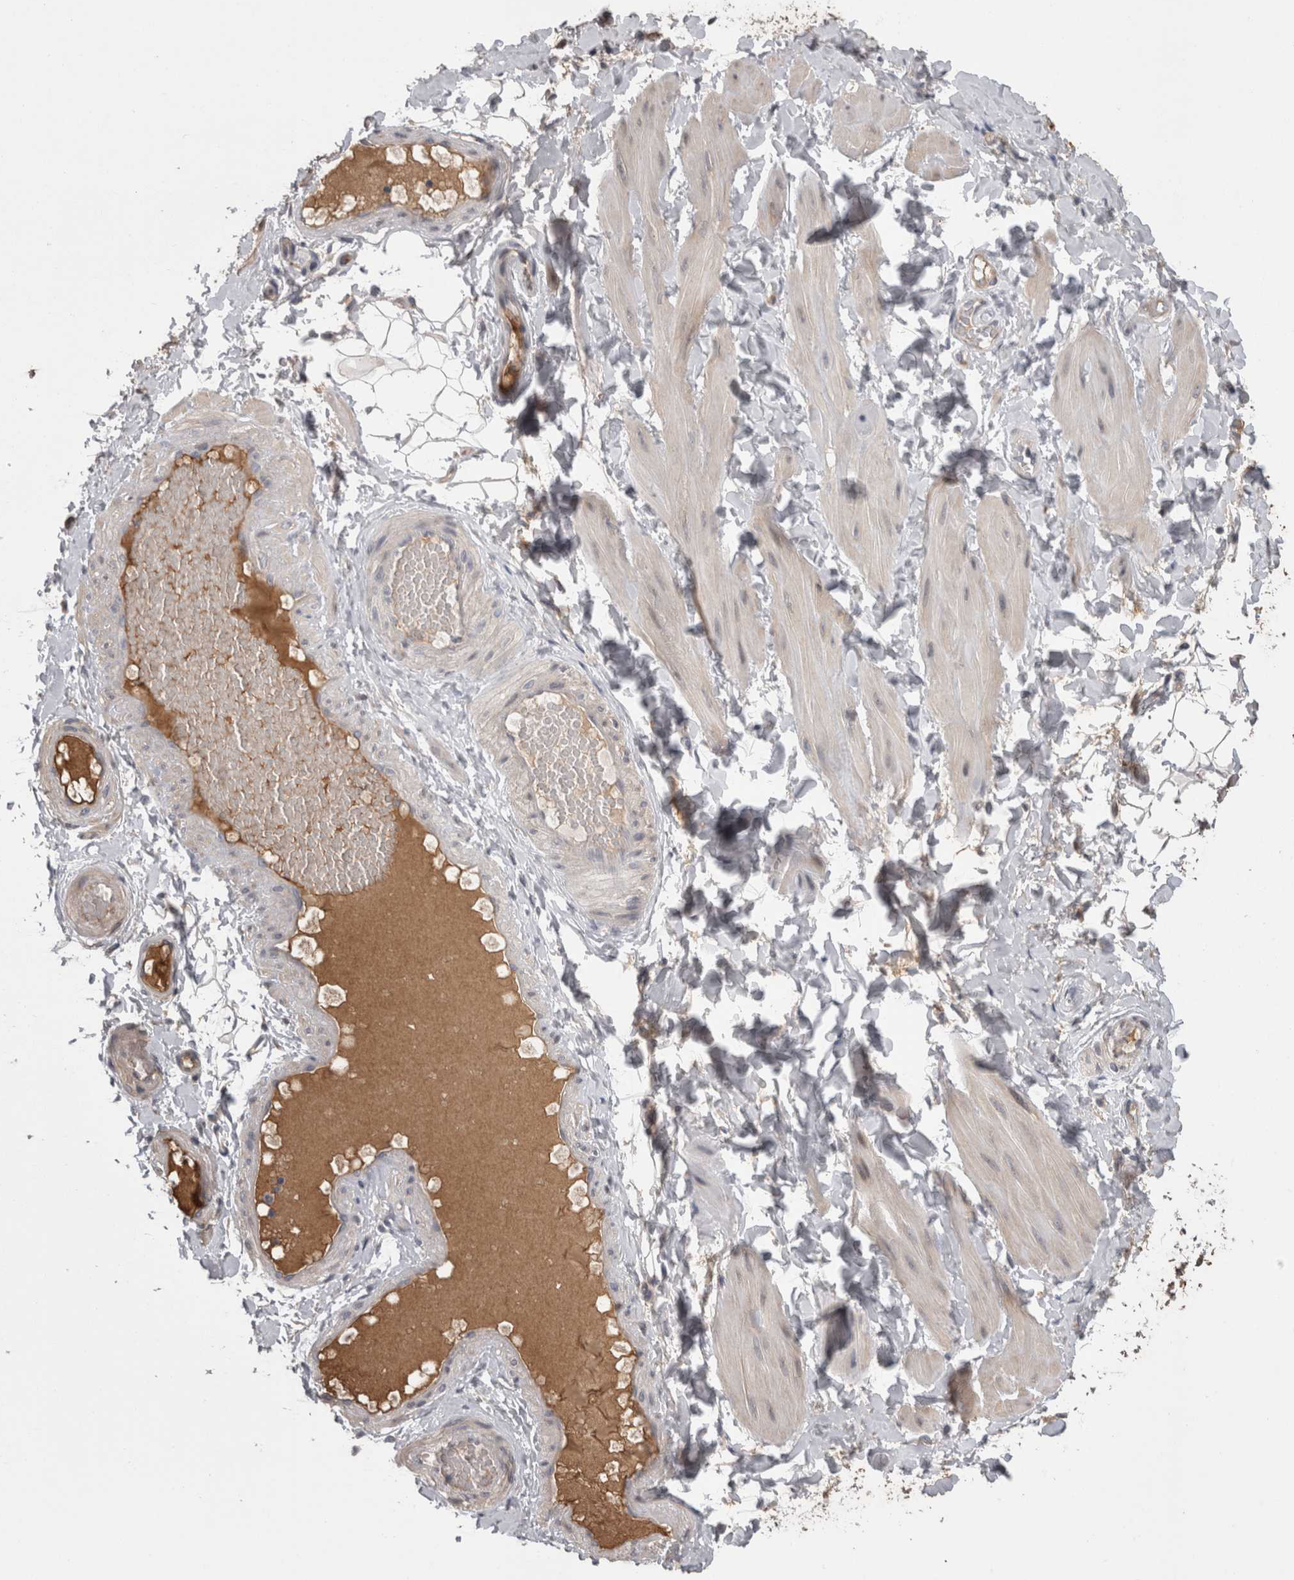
{"staining": {"intensity": "moderate", "quantity": ">75%", "location": "cytoplasmic/membranous"}, "tissue": "adipose tissue", "cell_type": "Adipocytes", "image_type": "normal", "snomed": [{"axis": "morphology", "description": "Normal tissue, NOS"}, {"axis": "topography", "description": "Adipose tissue"}, {"axis": "topography", "description": "Vascular tissue"}, {"axis": "topography", "description": "Peripheral nerve tissue"}], "caption": "Adipocytes show moderate cytoplasmic/membranous staining in about >75% of cells in benign adipose tissue.", "gene": "STC1", "patient": {"sex": "male", "age": 25}}